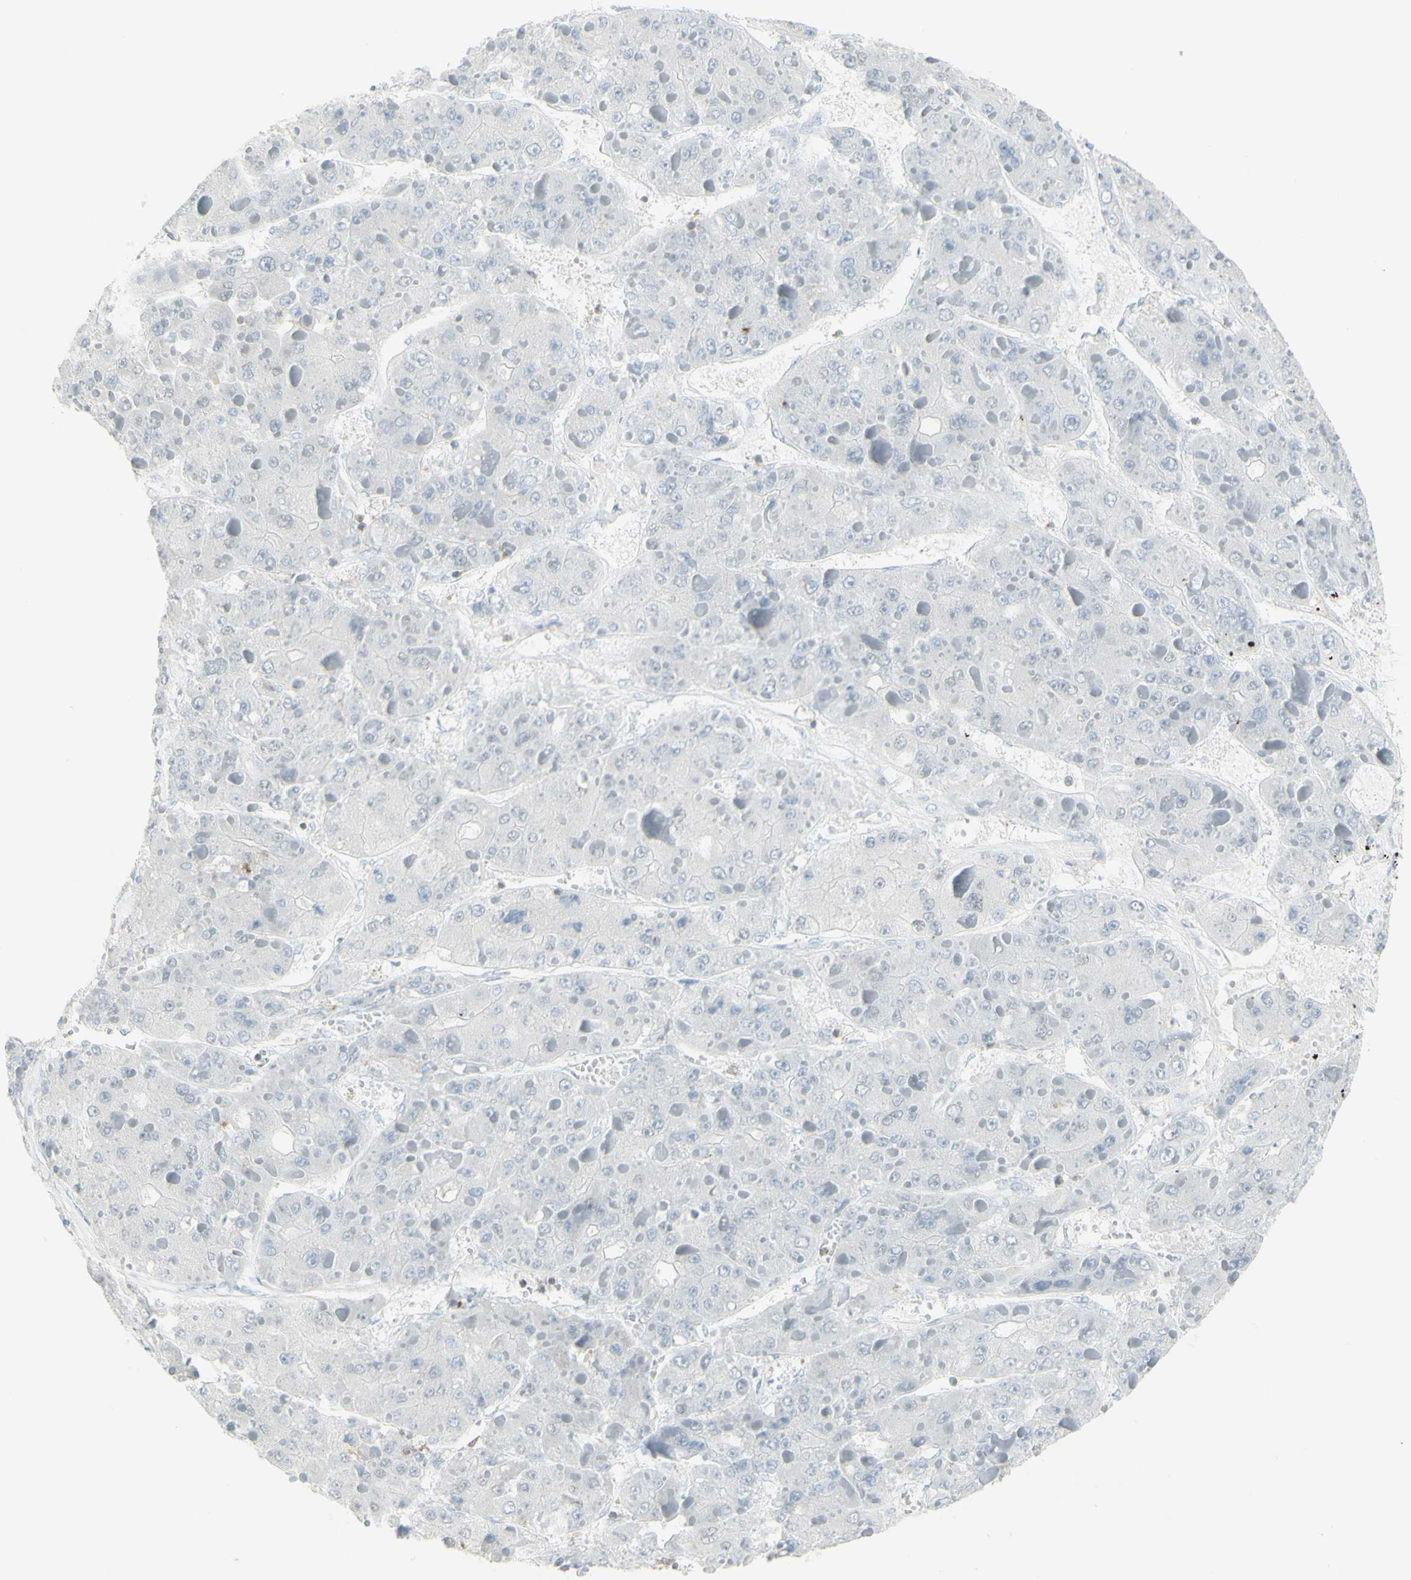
{"staining": {"intensity": "negative", "quantity": "none", "location": "none"}, "tissue": "liver cancer", "cell_type": "Tumor cells", "image_type": "cancer", "snomed": [{"axis": "morphology", "description": "Carcinoma, Hepatocellular, NOS"}, {"axis": "topography", "description": "Liver"}], "caption": "An immunohistochemistry photomicrograph of liver cancer is shown. There is no staining in tumor cells of liver cancer. (DAB immunohistochemistry (IHC) with hematoxylin counter stain).", "gene": "NRG1", "patient": {"sex": "female", "age": 73}}